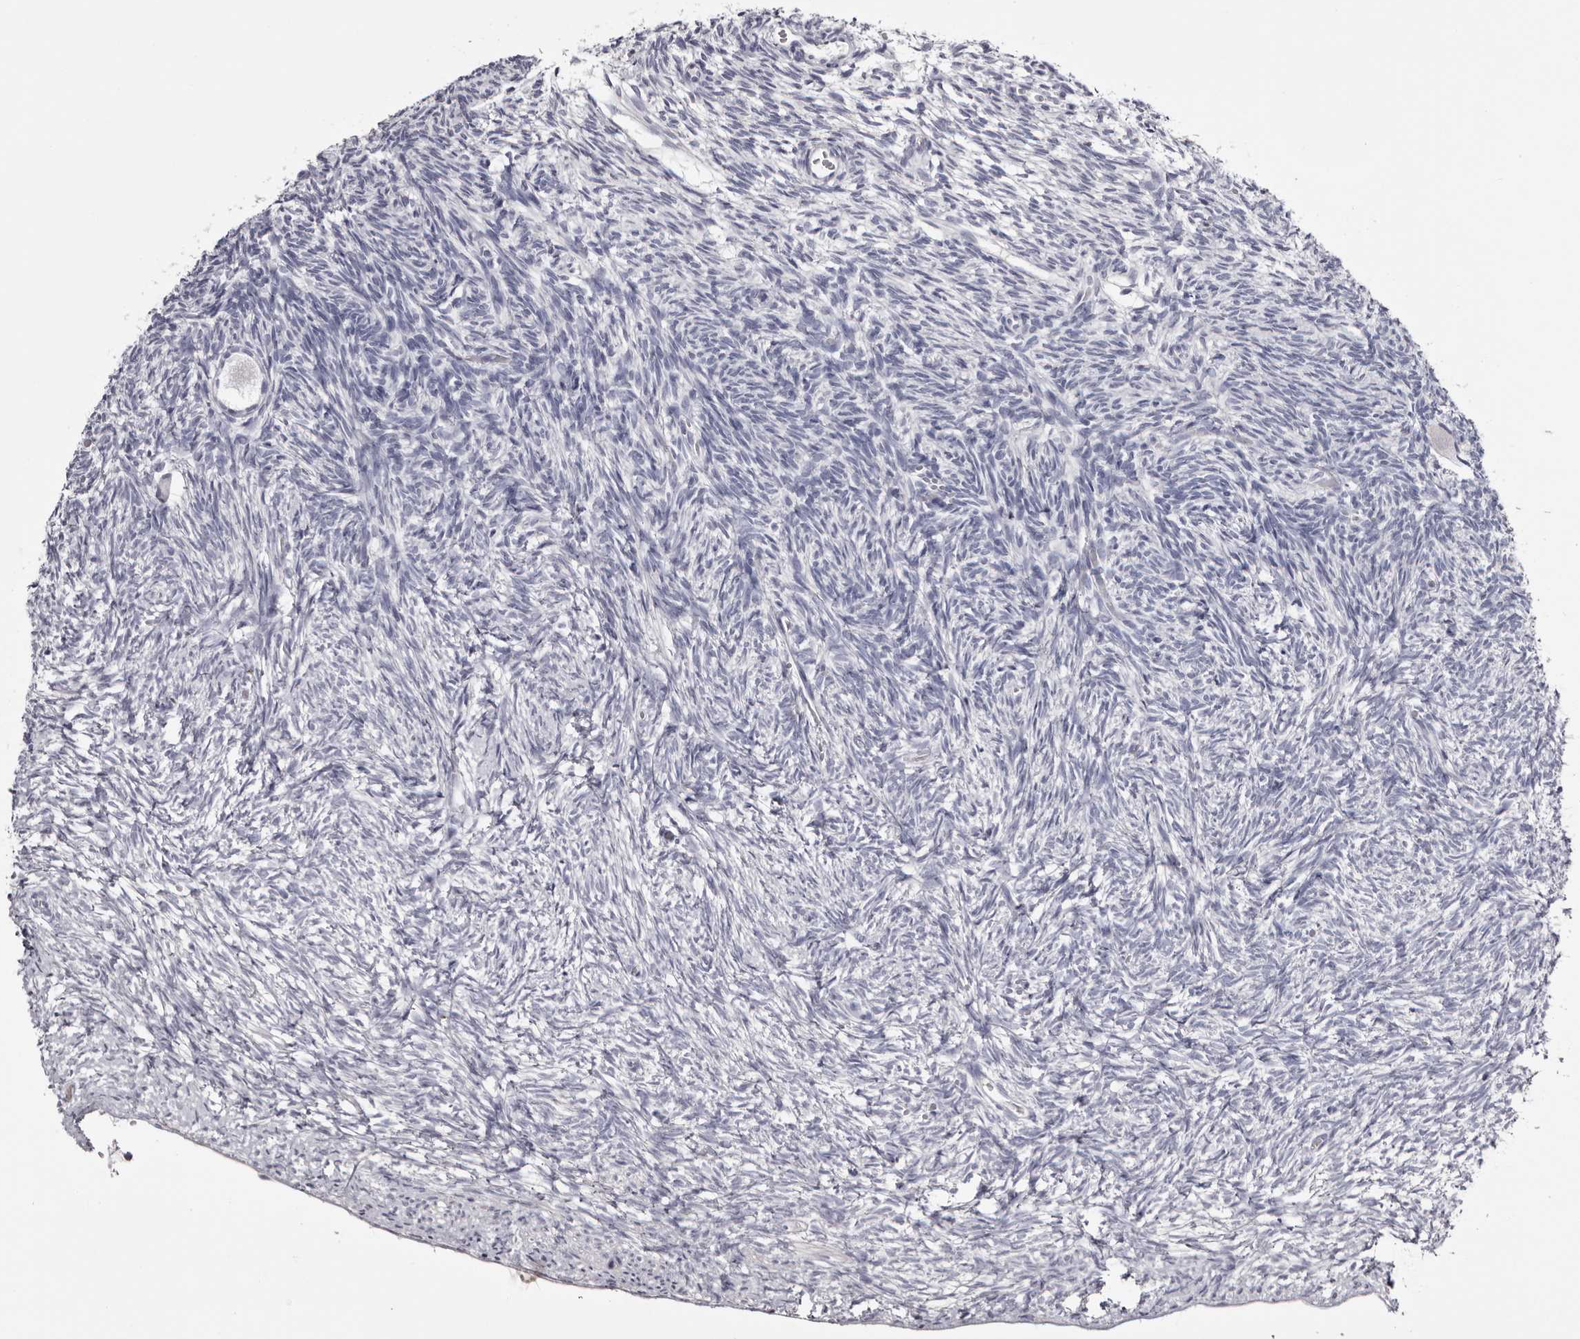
{"staining": {"intensity": "negative", "quantity": "none", "location": "none"}, "tissue": "ovary", "cell_type": "Follicle cells", "image_type": "normal", "snomed": [{"axis": "morphology", "description": "Normal tissue, NOS"}, {"axis": "topography", "description": "Ovary"}], "caption": "An image of ovary stained for a protein displays no brown staining in follicle cells.", "gene": "CA6", "patient": {"sex": "female", "age": 34}}